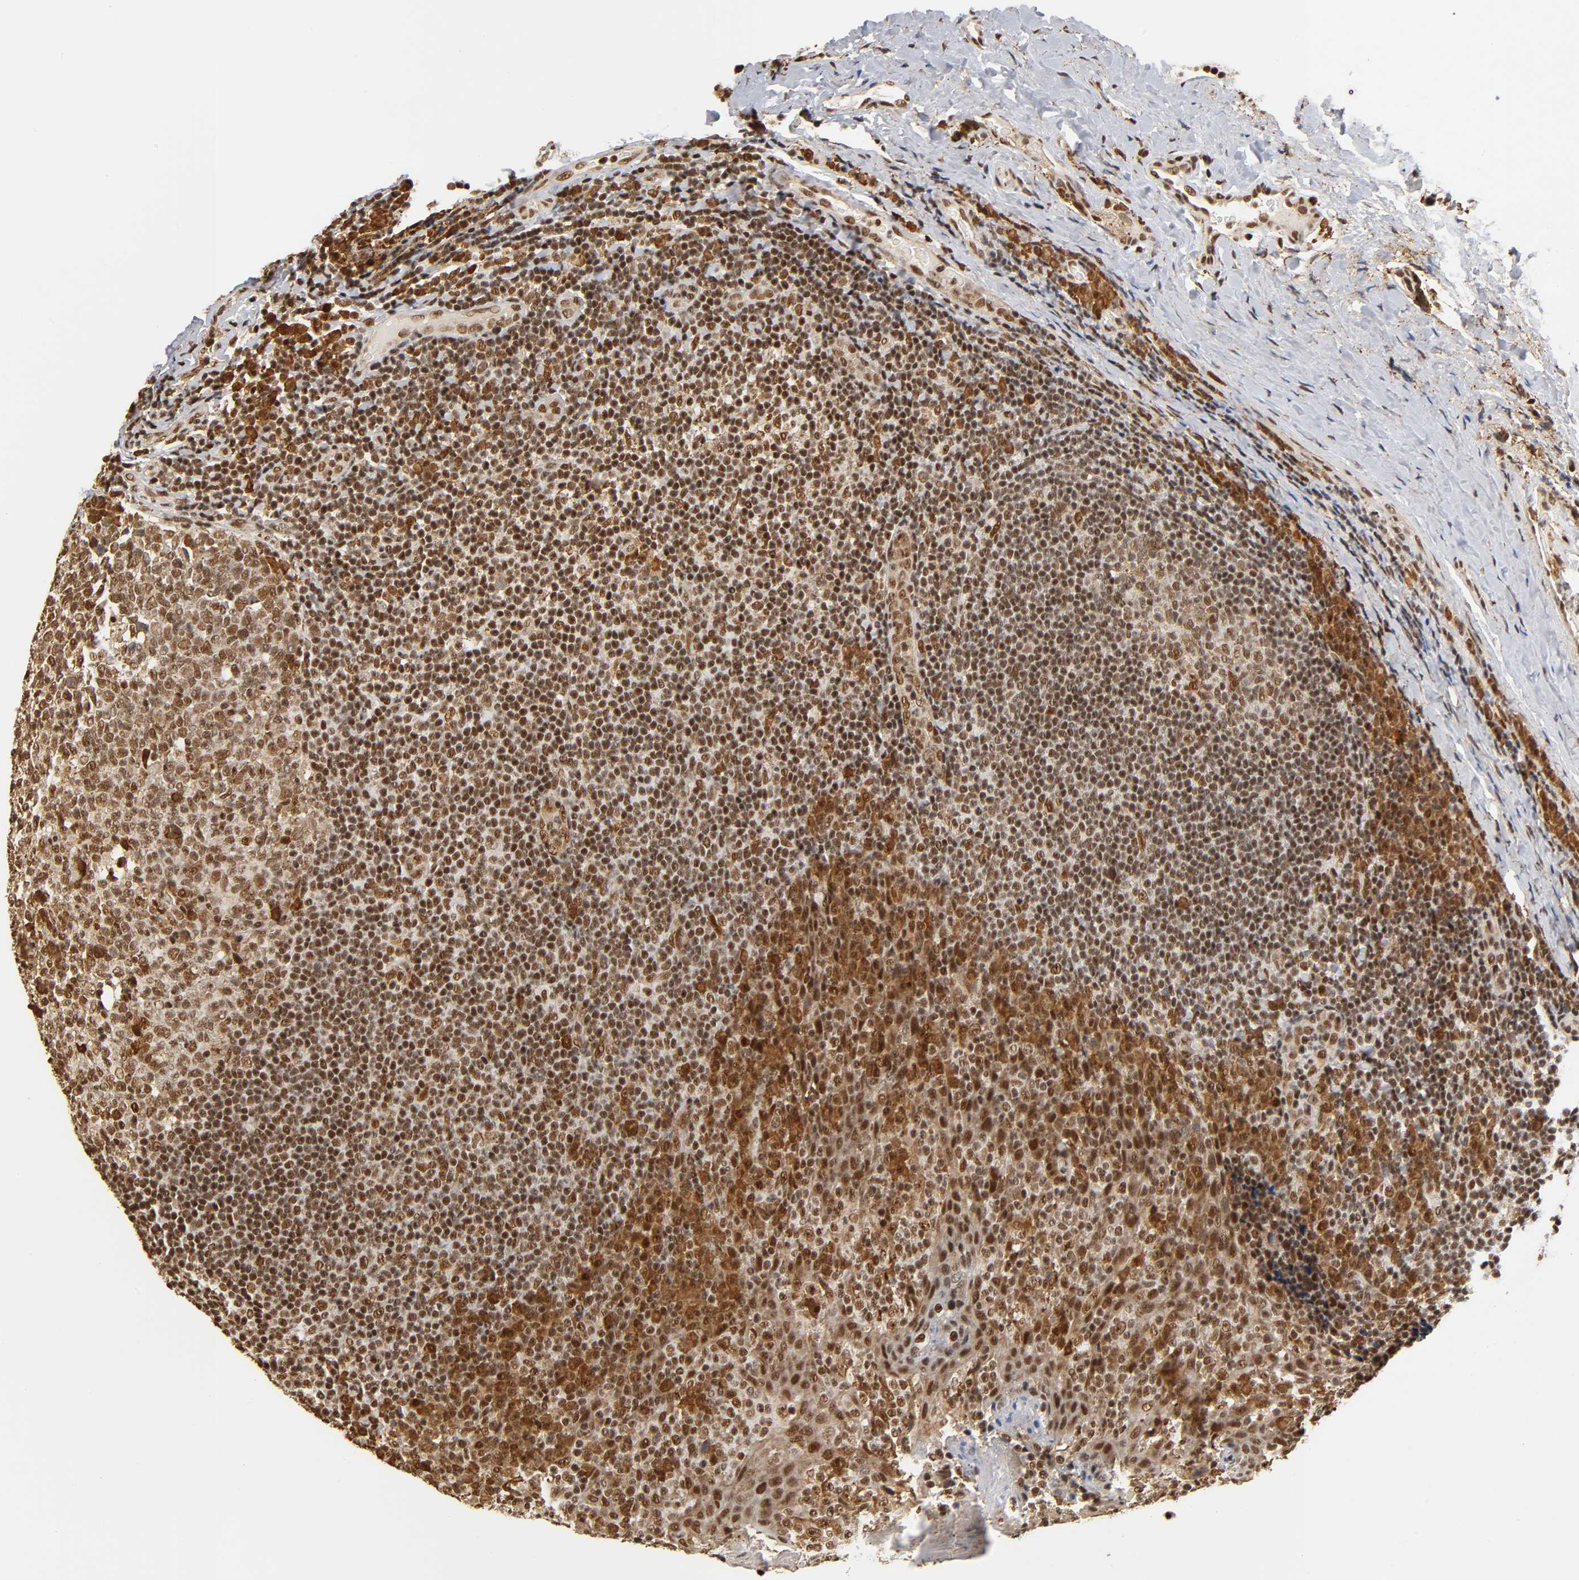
{"staining": {"intensity": "strong", "quantity": ">75%", "location": "nuclear"}, "tissue": "tonsil", "cell_type": "Germinal center cells", "image_type": "normal", "snomed": [{"axis": "morphology", "description": "Normal tissue, NOS"}, {"axis": "topography", "description": "Tonsil"}], "caption": "Strong nuclear protein expression is identified in approximately >75% of germinal center cells in tonsil. (brown staining indicates protein expression, while blue staining denotes nuclei).", "gene": "RNF122", "patient": {"sex": "male", "age": 31}}